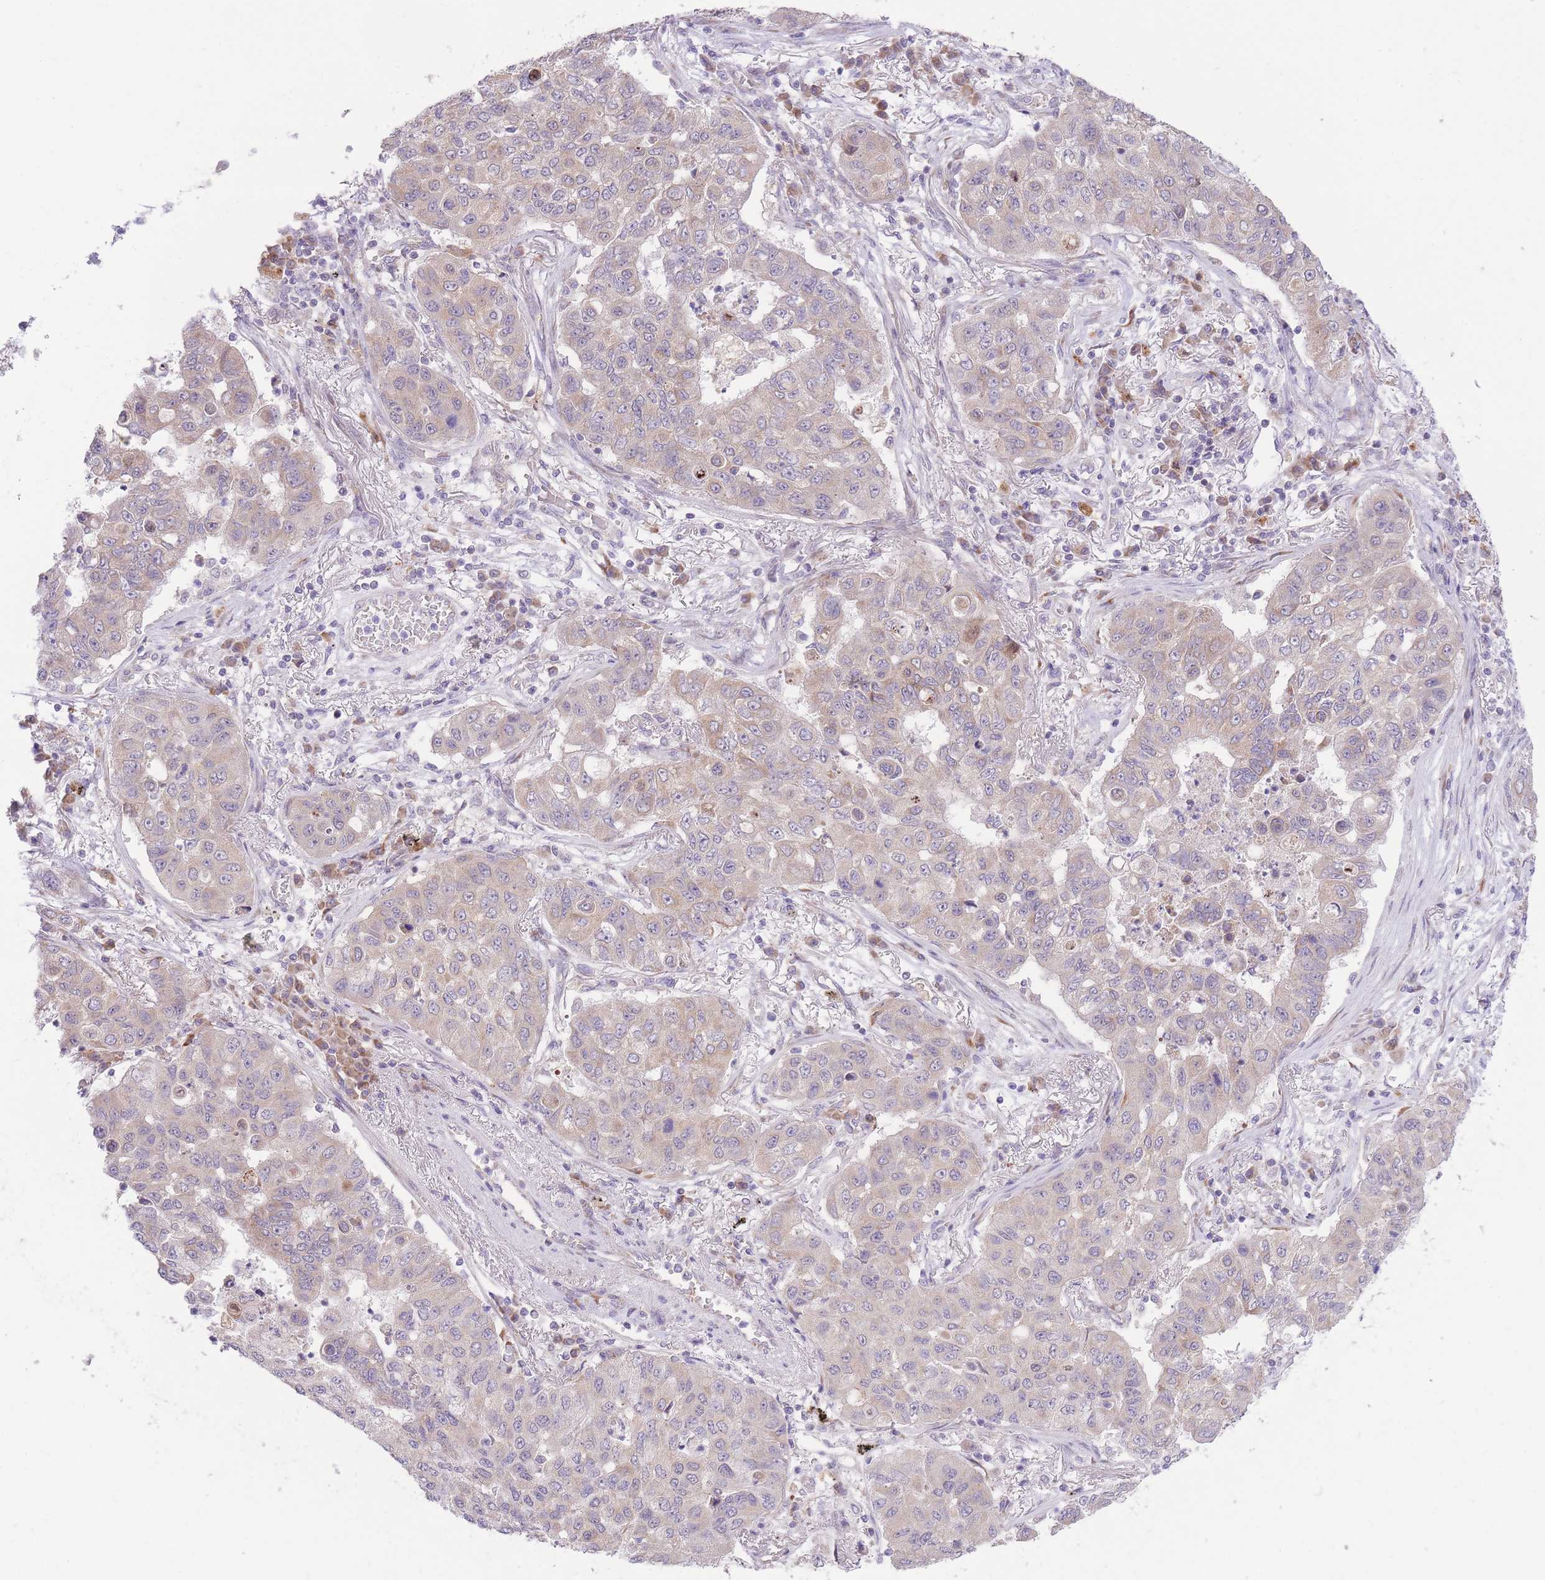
{"staining": {"intensity": "weak", "quantity": "<25%", "location": "cytoplasmic/membranous"}, "tissue": "lung cancer", "cell_type": "Tumor cells", "image_type": "cancer", "snomed": [{"axis": "morphology", "description": "Squamous cell carcinoma, NOS"}, {"axis": "topography", "description": "Lung"}], "caption": "An image of human lung cancer is negative for staining in tumor cells.", "gene": "BOLA2B", "patient": {"sex": "male", "age": 74}}